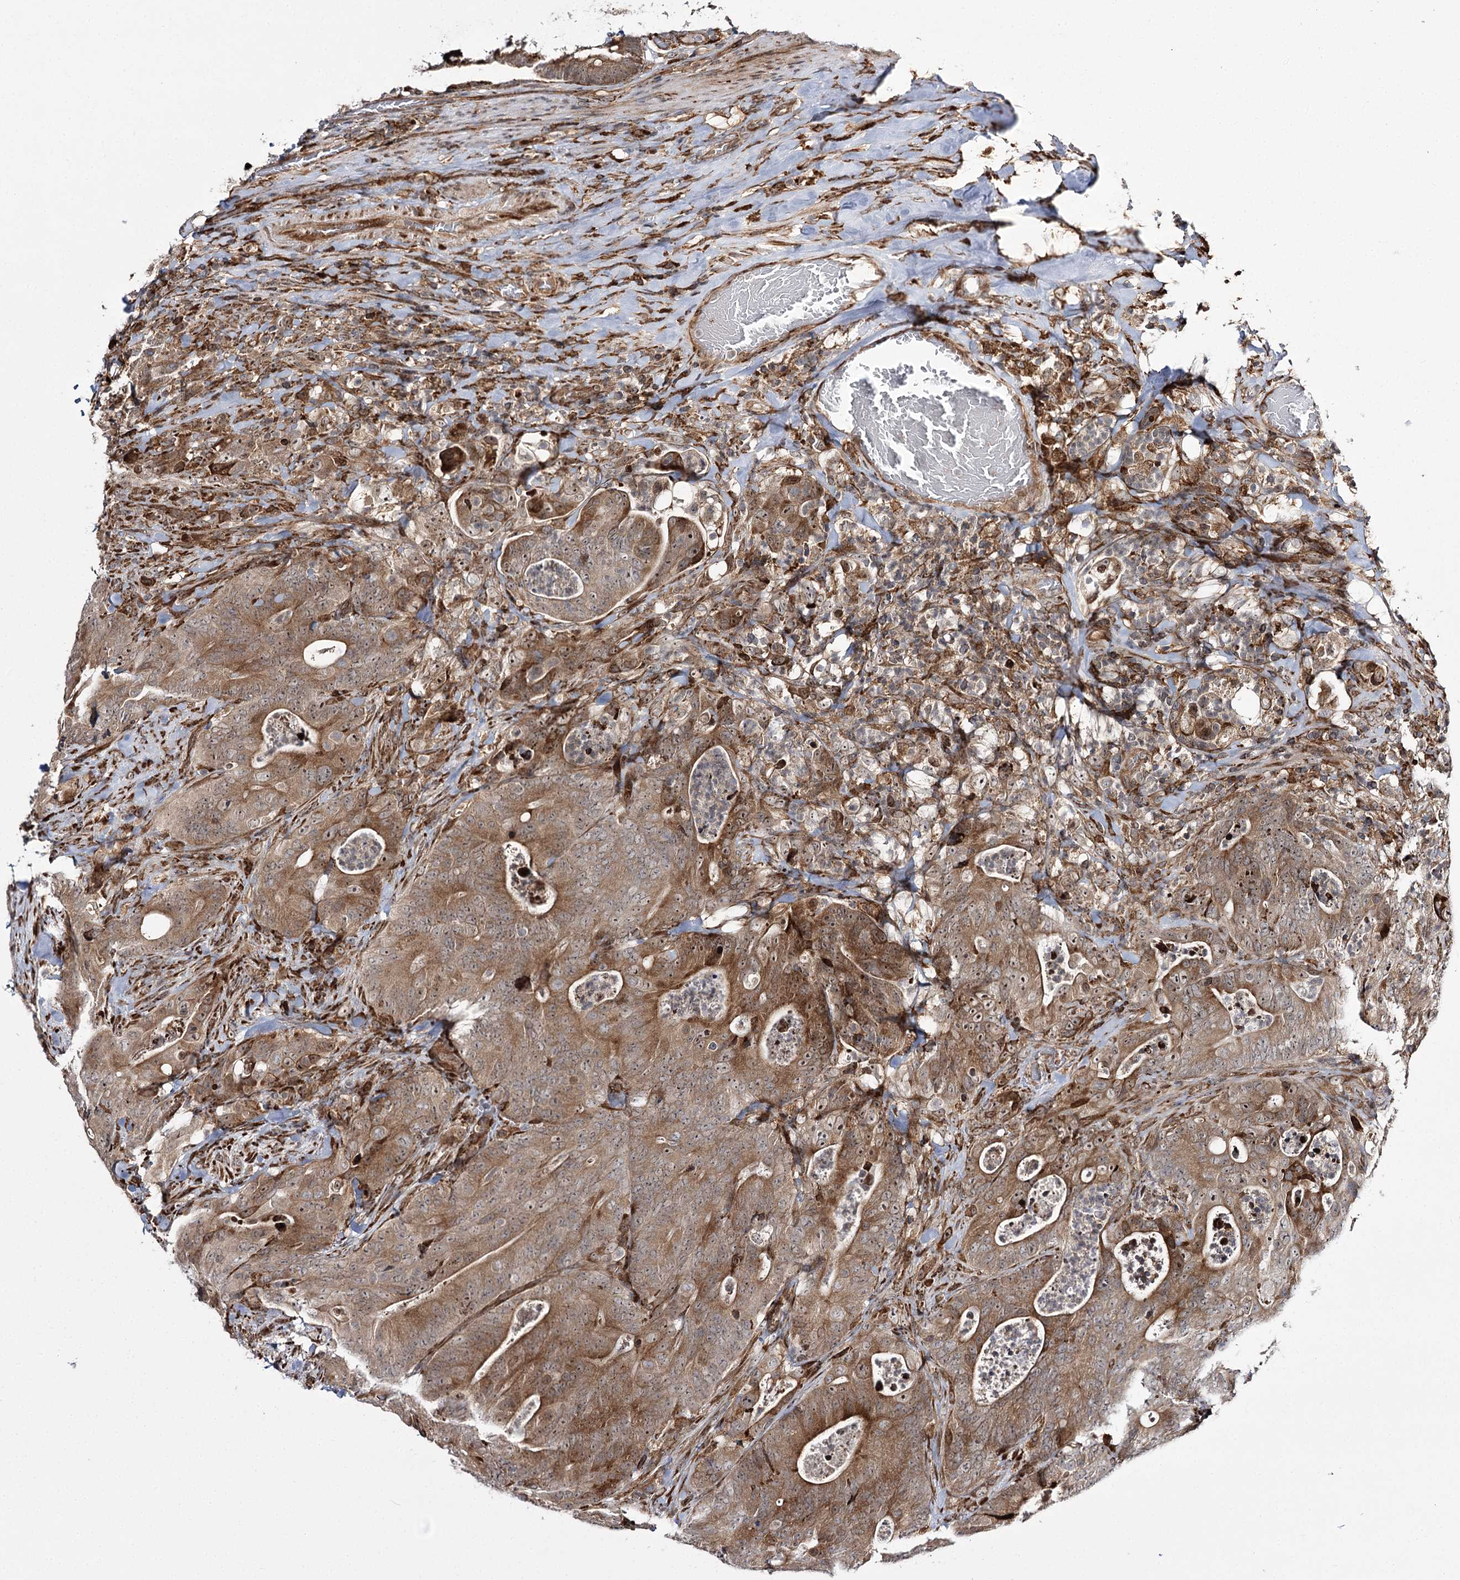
{"staining": {"intensity": "moderate", "quantity": ">75%", "location": "cytoplasmic/membranous,nuclear"}, "tissue": "colorectal cancer", "cell_type": "Tumor cells", "image_type": "cancer", "snomed": [{"axis": "morphology", "description": "Normal tissue, NOS"}, {"axis": "topography", "description": "Colon"}], "caption": "The immunohistochemical stain labels moderate cytoplasmic/membranous and nuclear positivity in tumor cells of colorectal cancer tissue.", "gene": "FANCL", "patient": {"sex": "female", "age": 82}}